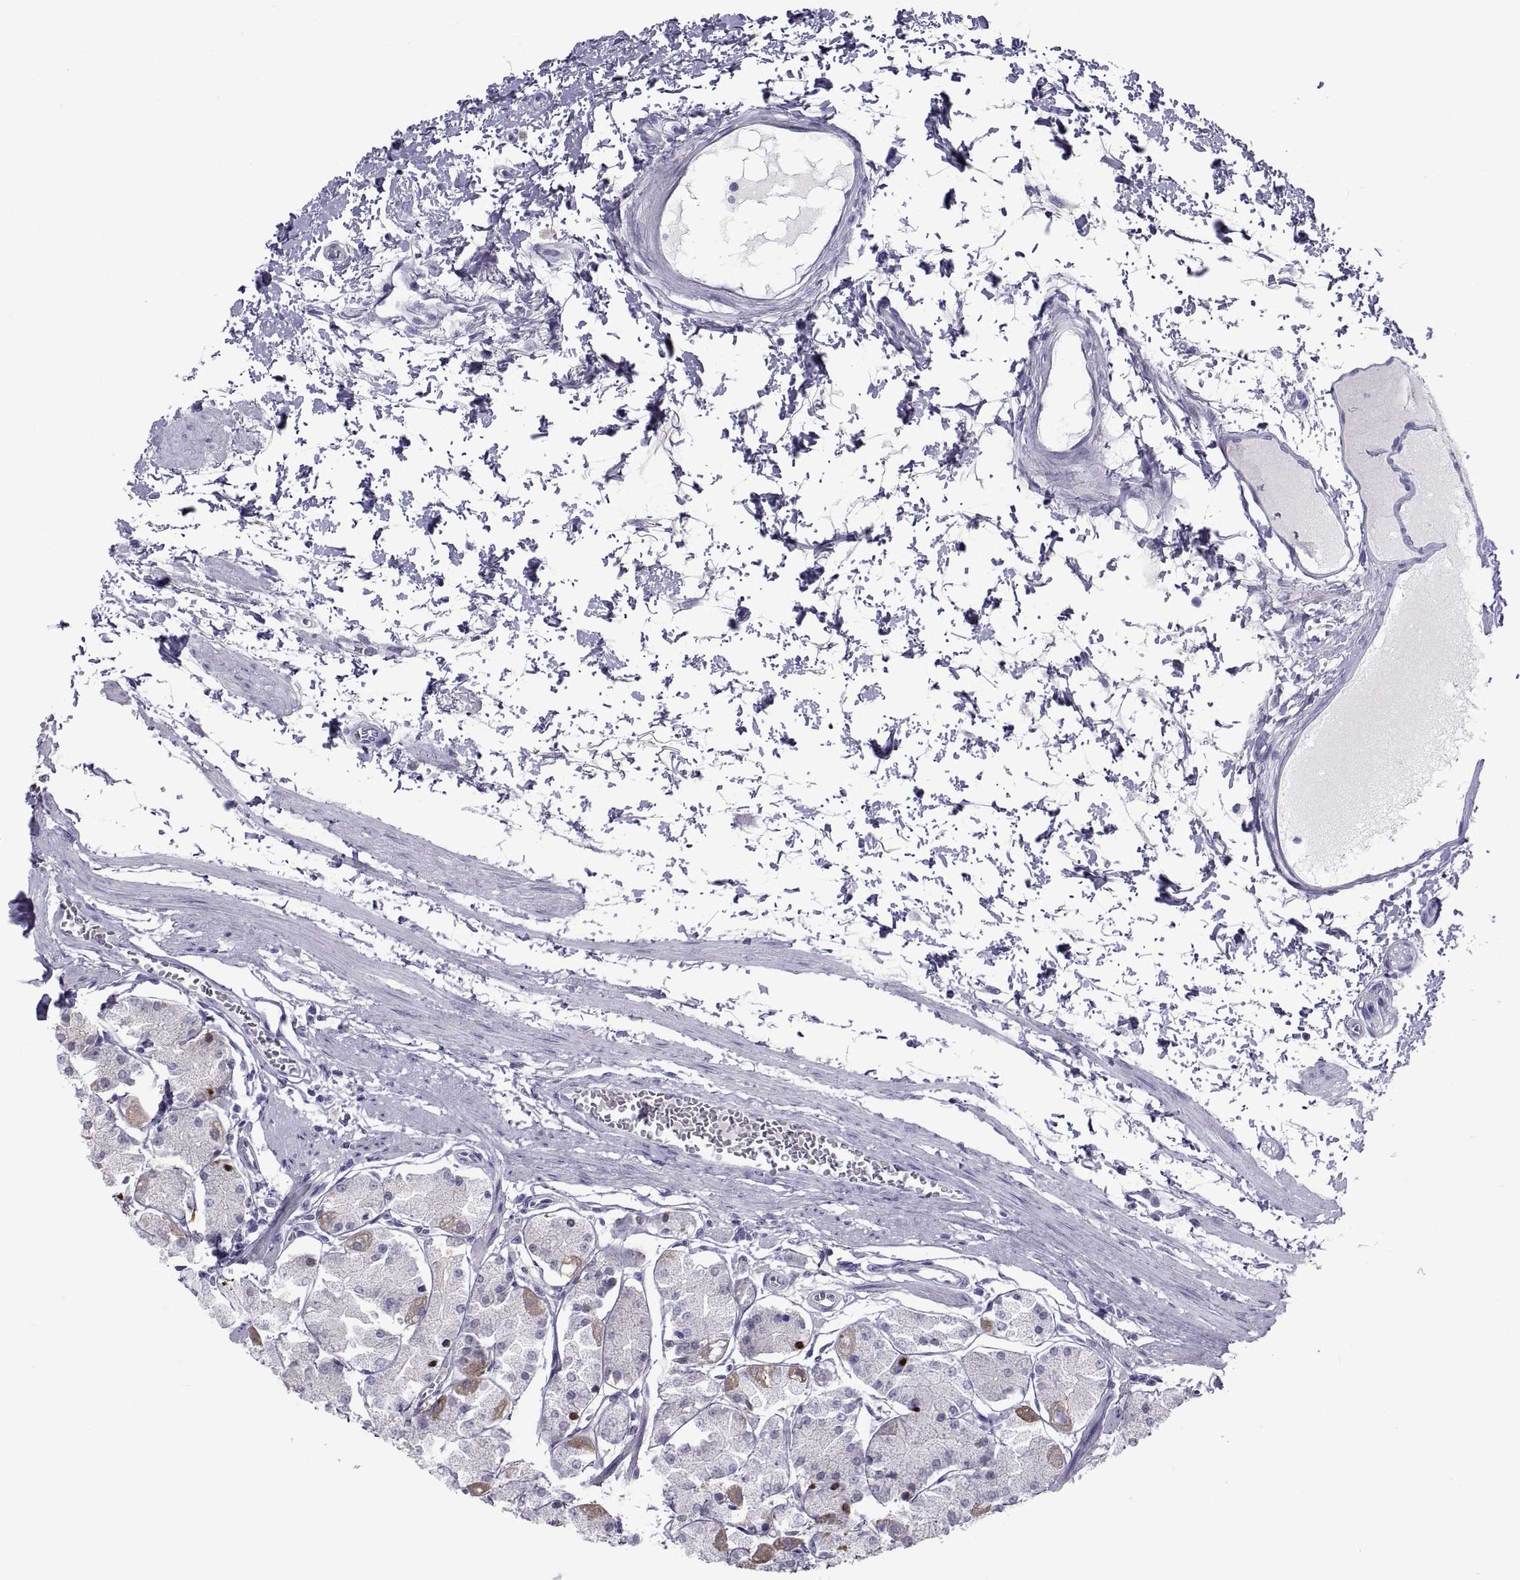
{"staining": {"intensity": "weak", "quantity": "25%-75%", "location": "cytoplasmic/membranous"}, "tissue": "stomach", "cell_type": "Glandular cells", "image_type": "normal", "snomed": [{"axis": "morphology", "description": "Normal tissue, NOS"}, {"axis": "topography", "description": "Stomach, upper"}], "caption": "This is a photomicrograph of IHC staining of normal stomach, which shows weak expression in the cytoplasmic/membranous of glandular cells.", "gene": "NPTX2", "patient": {"sex": "male", "age": 60}}